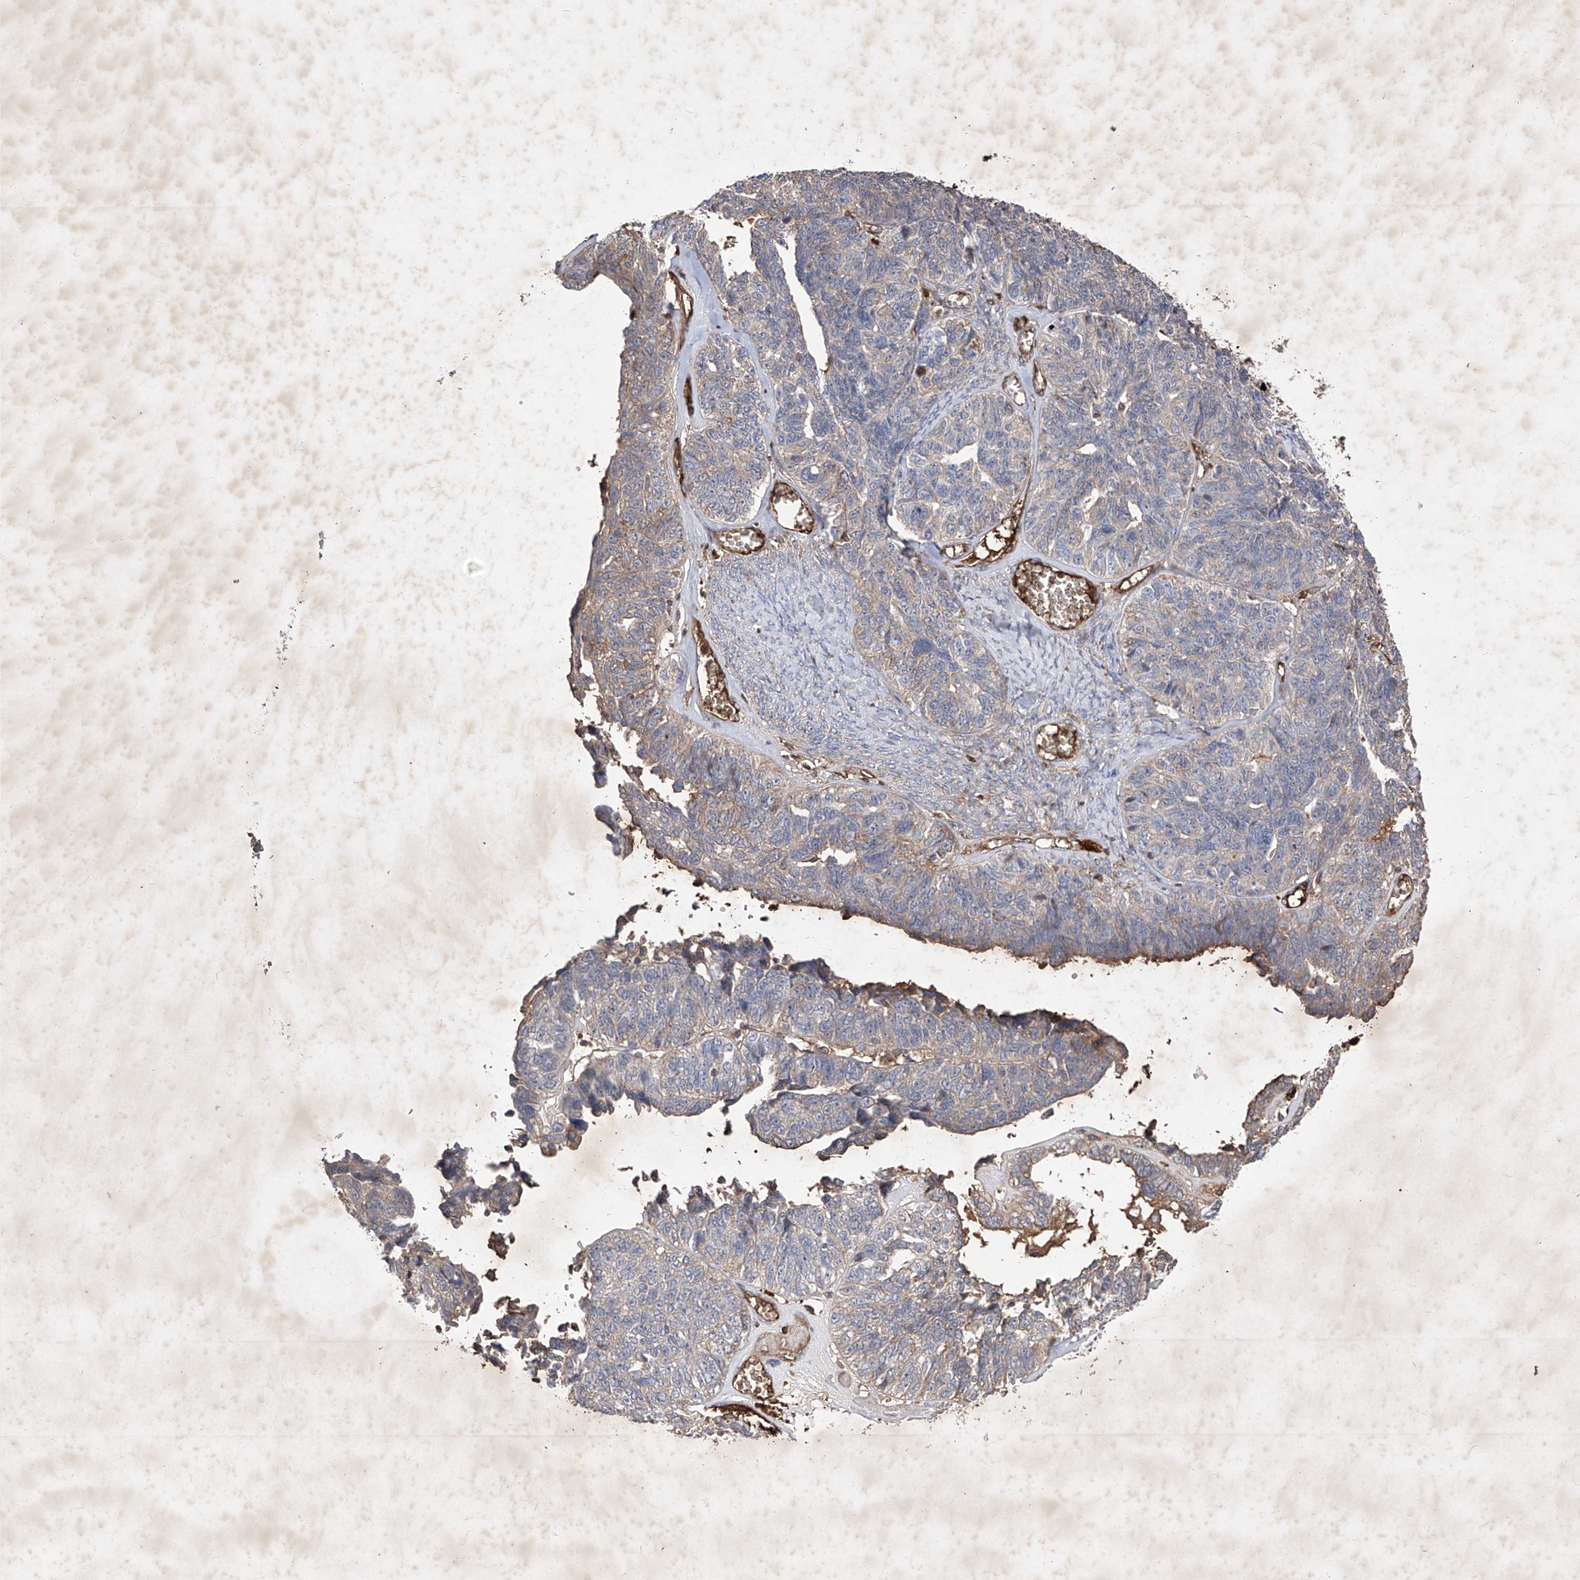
{"staining": {"intensity": "weak", "quantity": "<25%", "location": "cytoplasmic/membranous"}, "tissue": "ovarian cancer", "cell_type": "Tumor cells", "image_type": "cancer", "snomed": [{"axis": "morphology", "description": "Cystadenocarcinoma, serous, NOS"}, {"axis": "topography", "description": "Ovary"}], "caption": "Tumor cells are negative for protein expression in human ovarian serous cystadenocarcinoma.", "gene": "EDN1", "patient": {"sex": "female", "age": 79}}